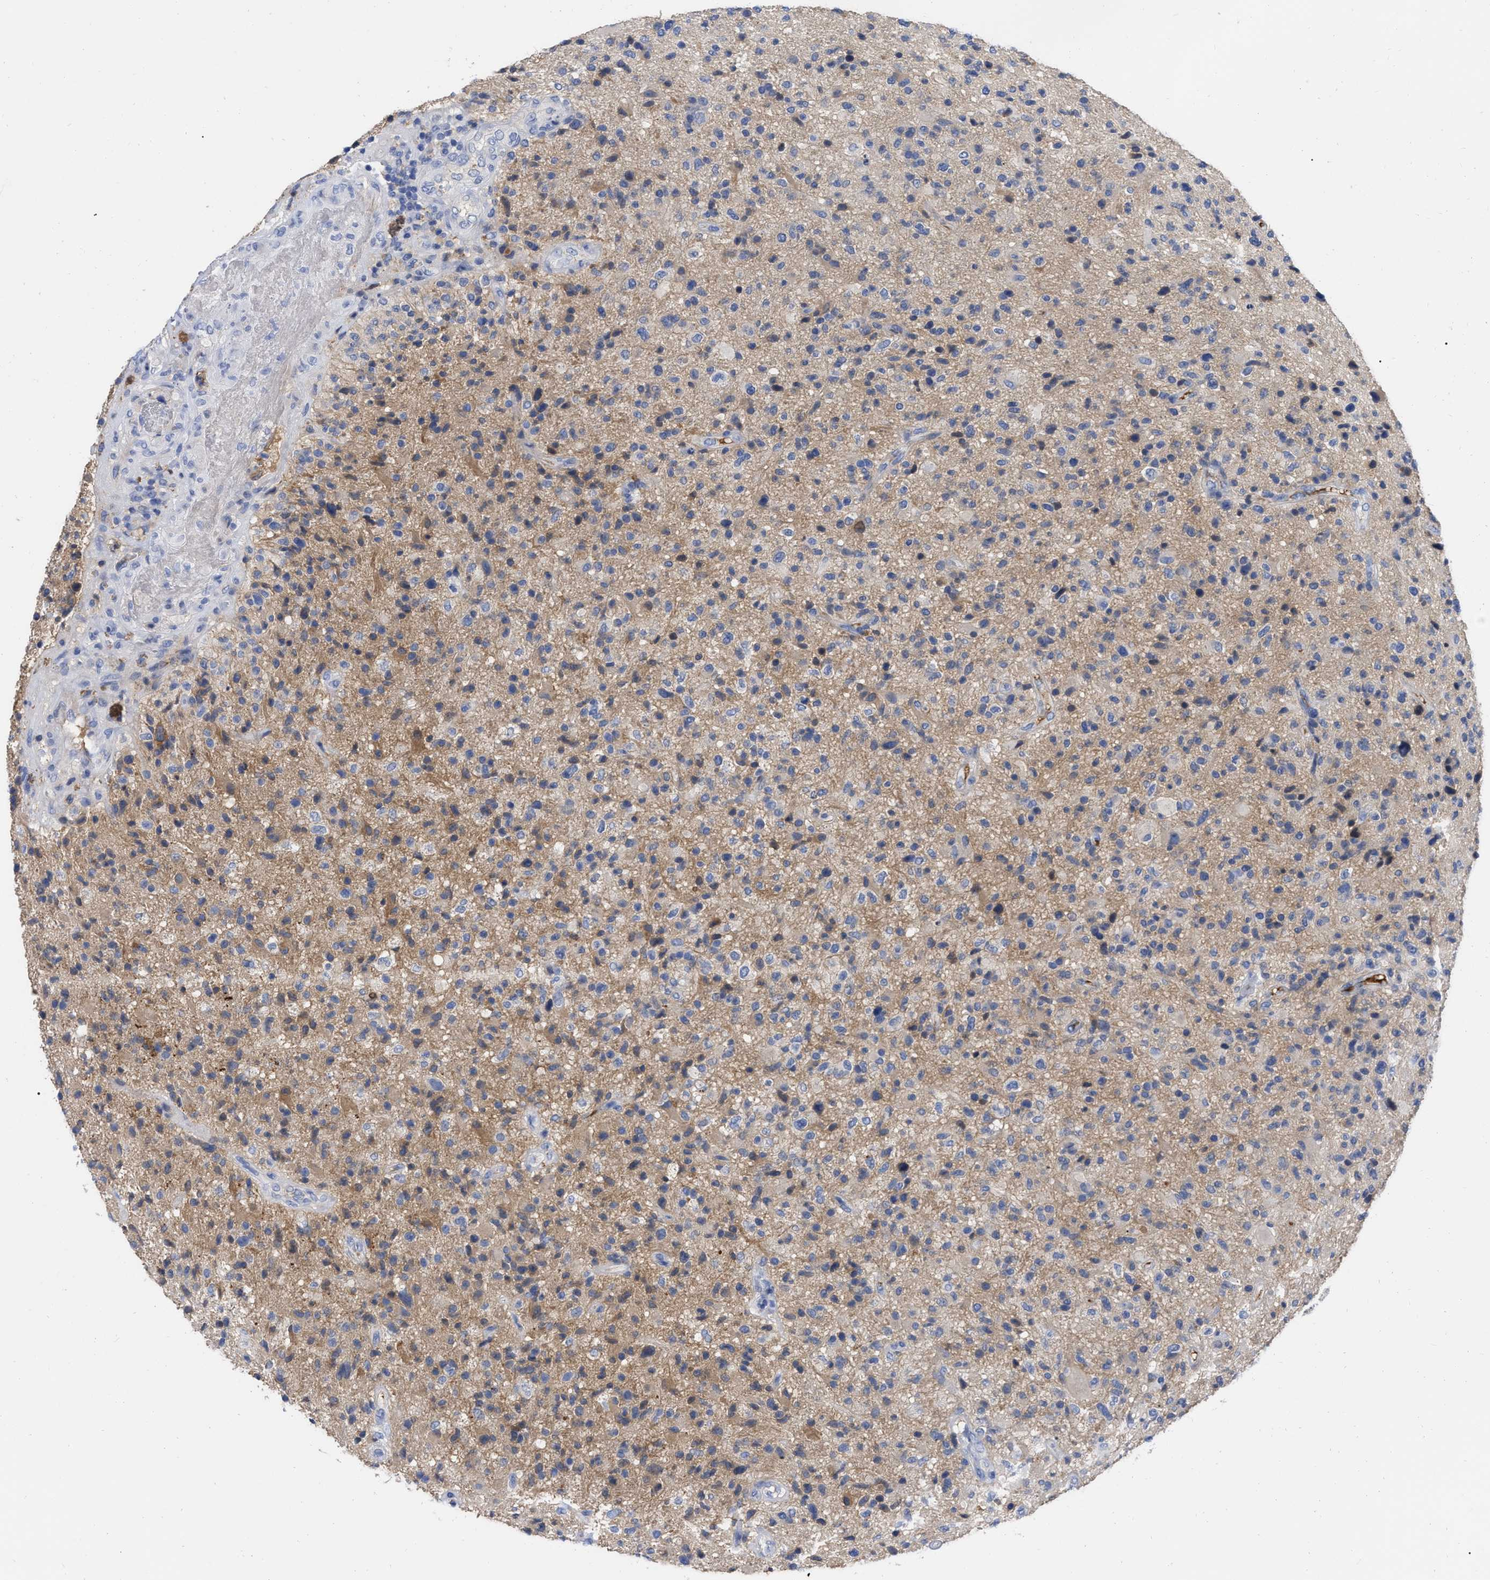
{"staining": {"intensity": "moderate", "quantity": "<25%", "location": "cytoplasmic/membranous"}, "tissue": "glioma", "cell_type": "Tumor cells", "image_type": "cancer", "snomed": [{"axis": "morphology", "description": "Glioma, malignant, High grade"}, {"axis": "topography", "description": "Brain"}], "caption": "Malignant glioma (high-grade) stained for a protein reveals moderate cytoplasmic/membranous positivity in tumor cells.", "gene": "IGHV5-51", "patient": {"sex": "male", "age": 72}}